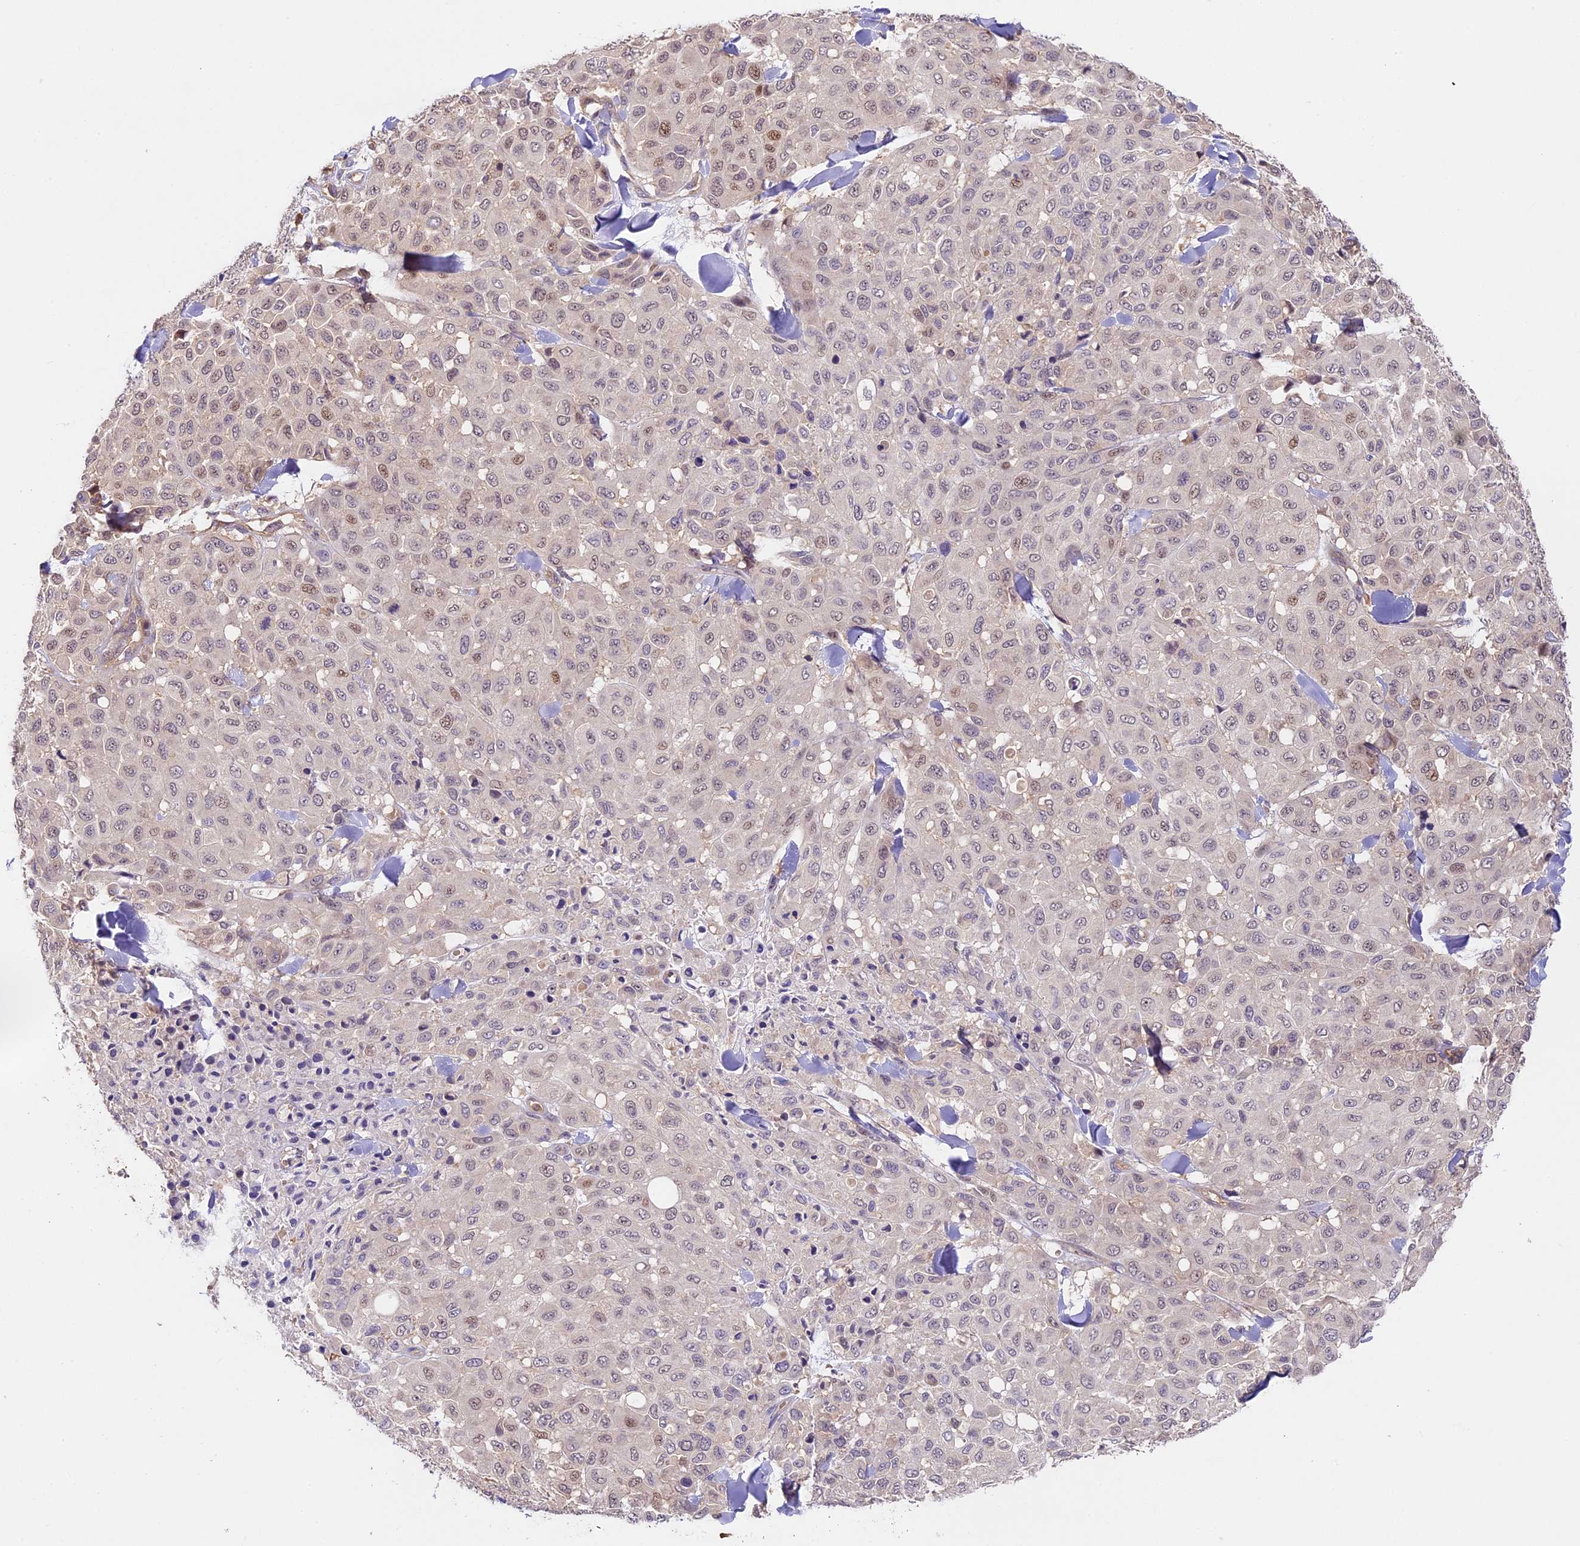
{"staining": {"intensity": "weak", "quantity": "<25%", "location": "nuclear"}, "tissue": "melanoma", "cell_type": "Tumor cells", "image_type": "cancer", "snomed": [{"axis": "morphology", "description": "Malignant melanoma, Metastatic site"}, {"axis": "topography", "description": "Skin"}], "caption": "Immunohistochemical staining of malignant melanoma (metastatic site) shows no significant expression in tumor cells.", "gene": "TBC1D1", "patient": {"sex": "female", "age": 81}}